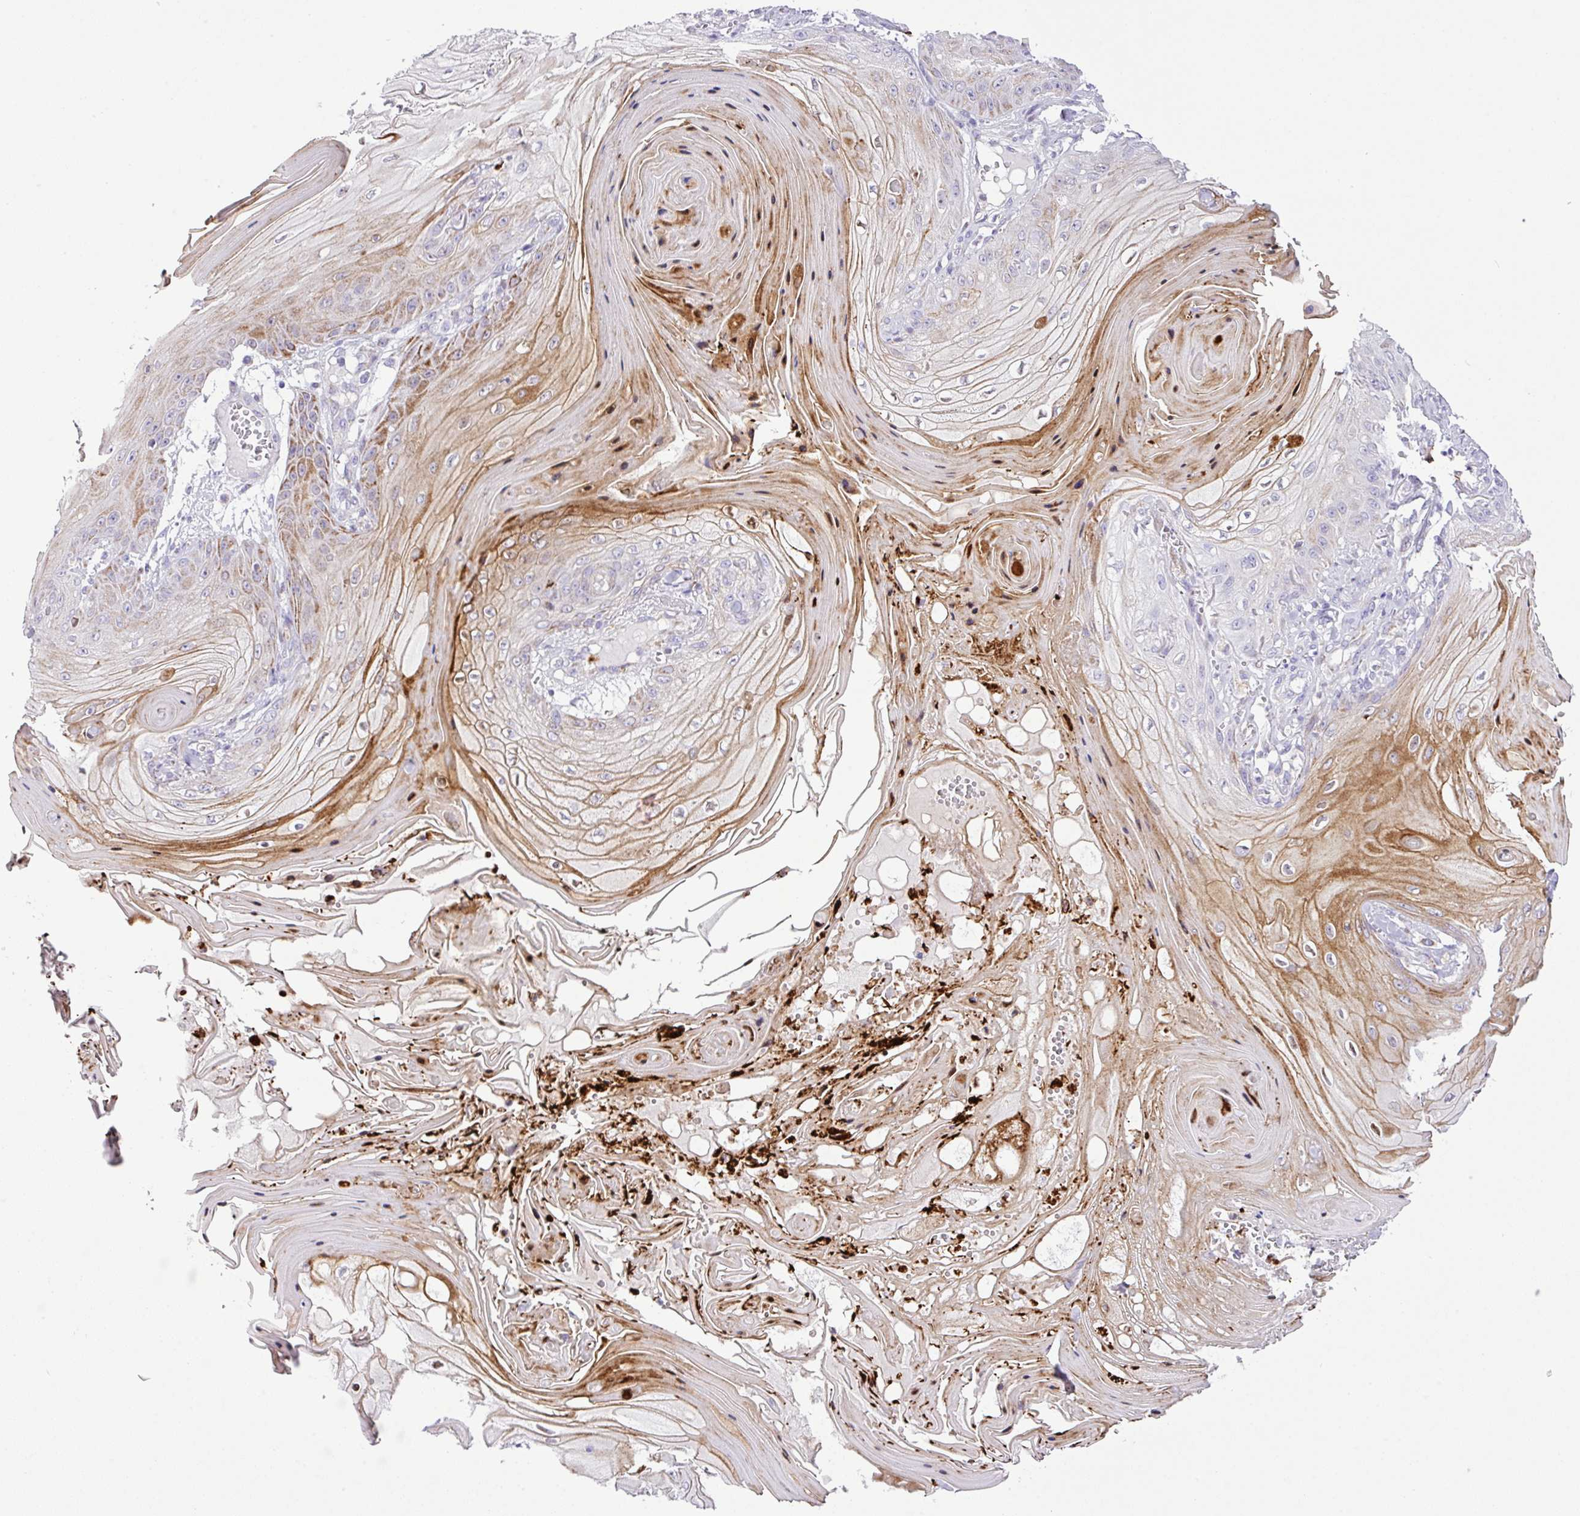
{"staining": {"intensity": "moderate", "quantity": "25%-75%", "location": "cytoplasmic/membranous"}, "tissue": "skin cancer", "cell_type": "Tumor cells", "image_type": "cancer", "snomed": [{"axis": "morphology", "description": "Squamous cell carcinoma, NOS"}, {"axis": "topography", "description": "Skin"}], "caption": "Skin squamous cell carcinoma stained with a protein marker shows moderate staining in tumor cells.", "gene": "RCAN2", "patient": {"sex": "male", "age": 74}}